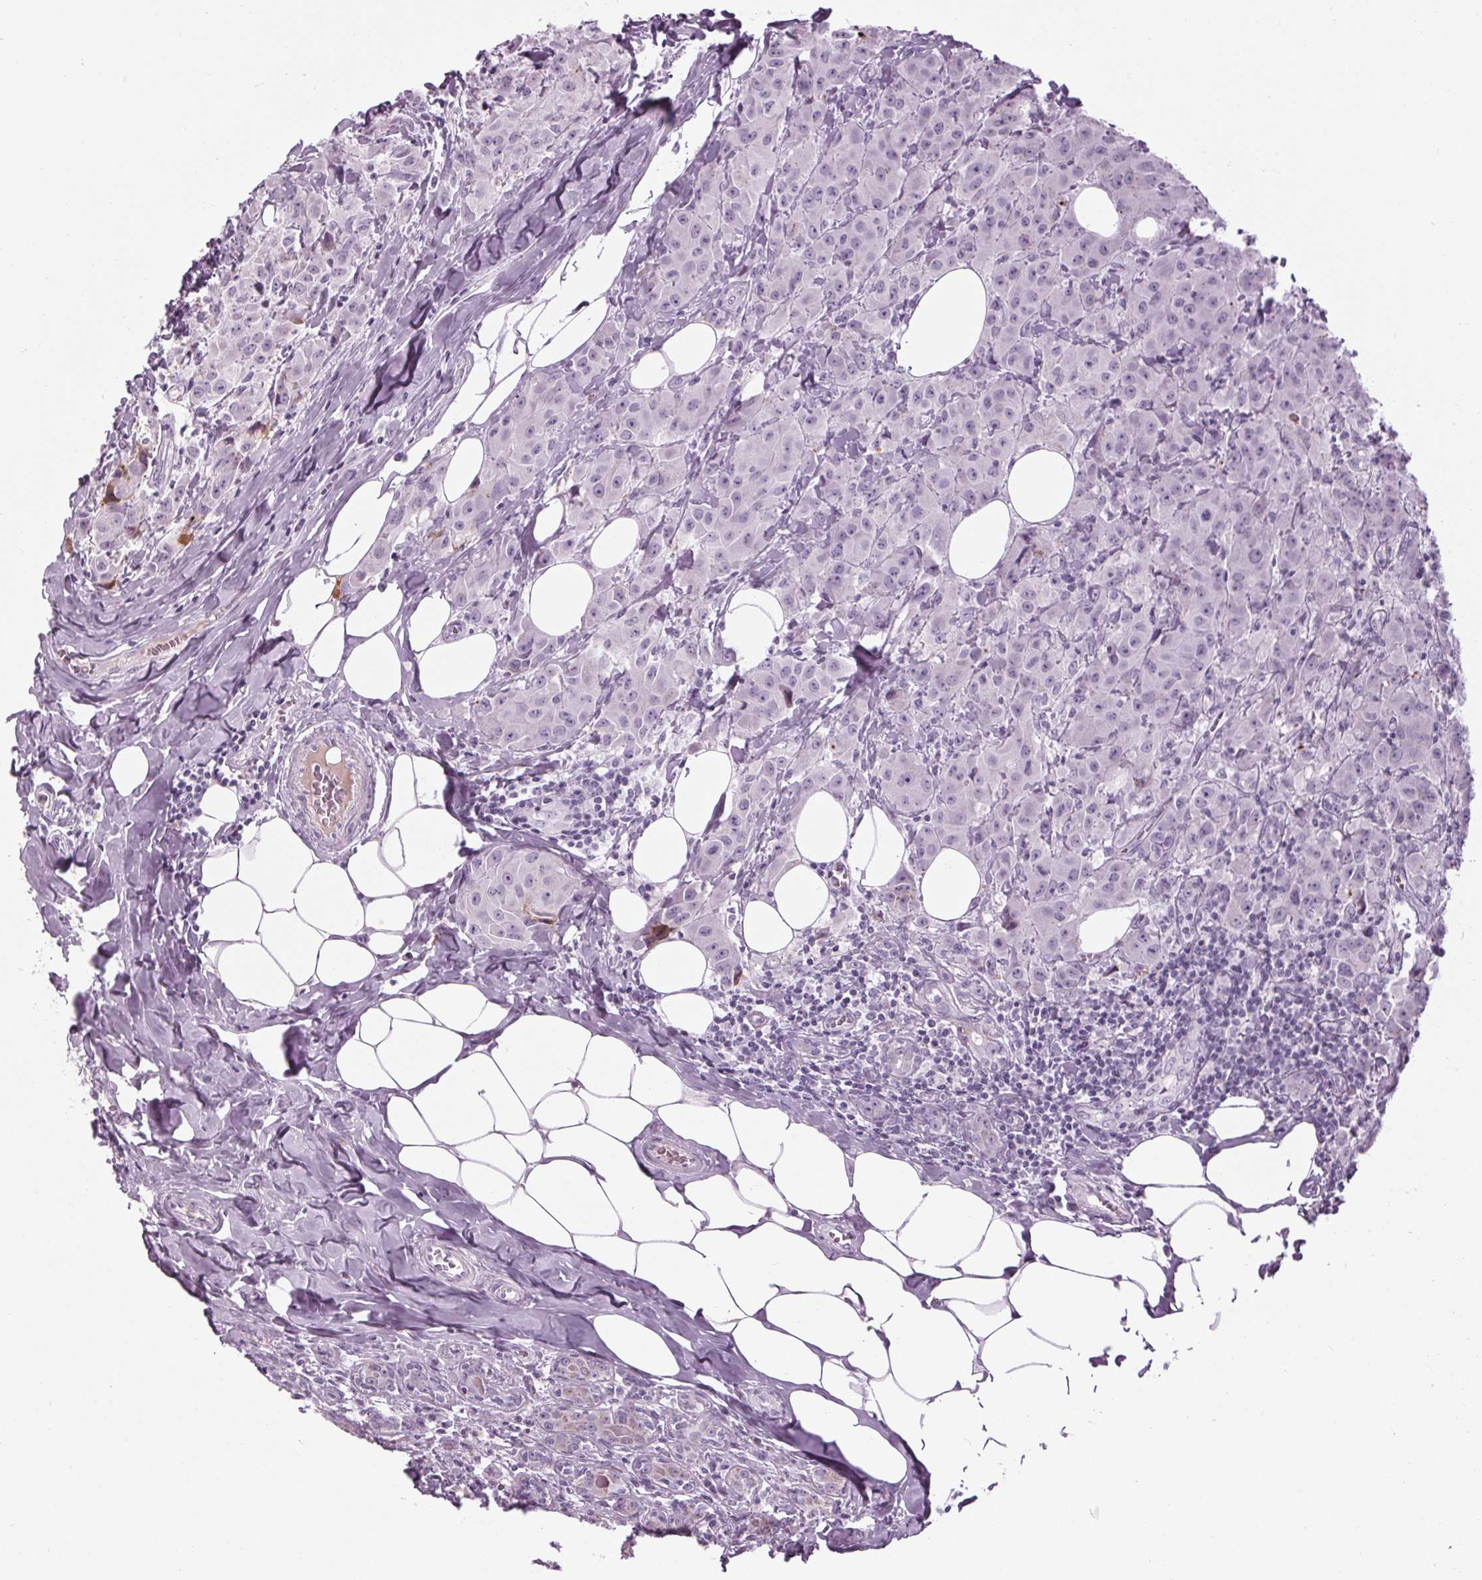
{"staining": {"intensity": "negative", "quantity": "none", "location": "none"}, "tissue": "breast cancer", "cell_type": "Tumor cells", "image_type": "cancer", "snomed": [{"axis": "morphology", "description": "Normal tissue, NOS"}, {"axis": "morphology", "description": "Duct carcinoma"}, {"axis": "topography", "description": "Breast"}], "caption": "There is no significant expression in tumor cells of breast invasive ductal carcinoma. Nuclei are stained in blue.", "gene": "CYP3A43", "patient": {"sex": "female", "age": 43}}